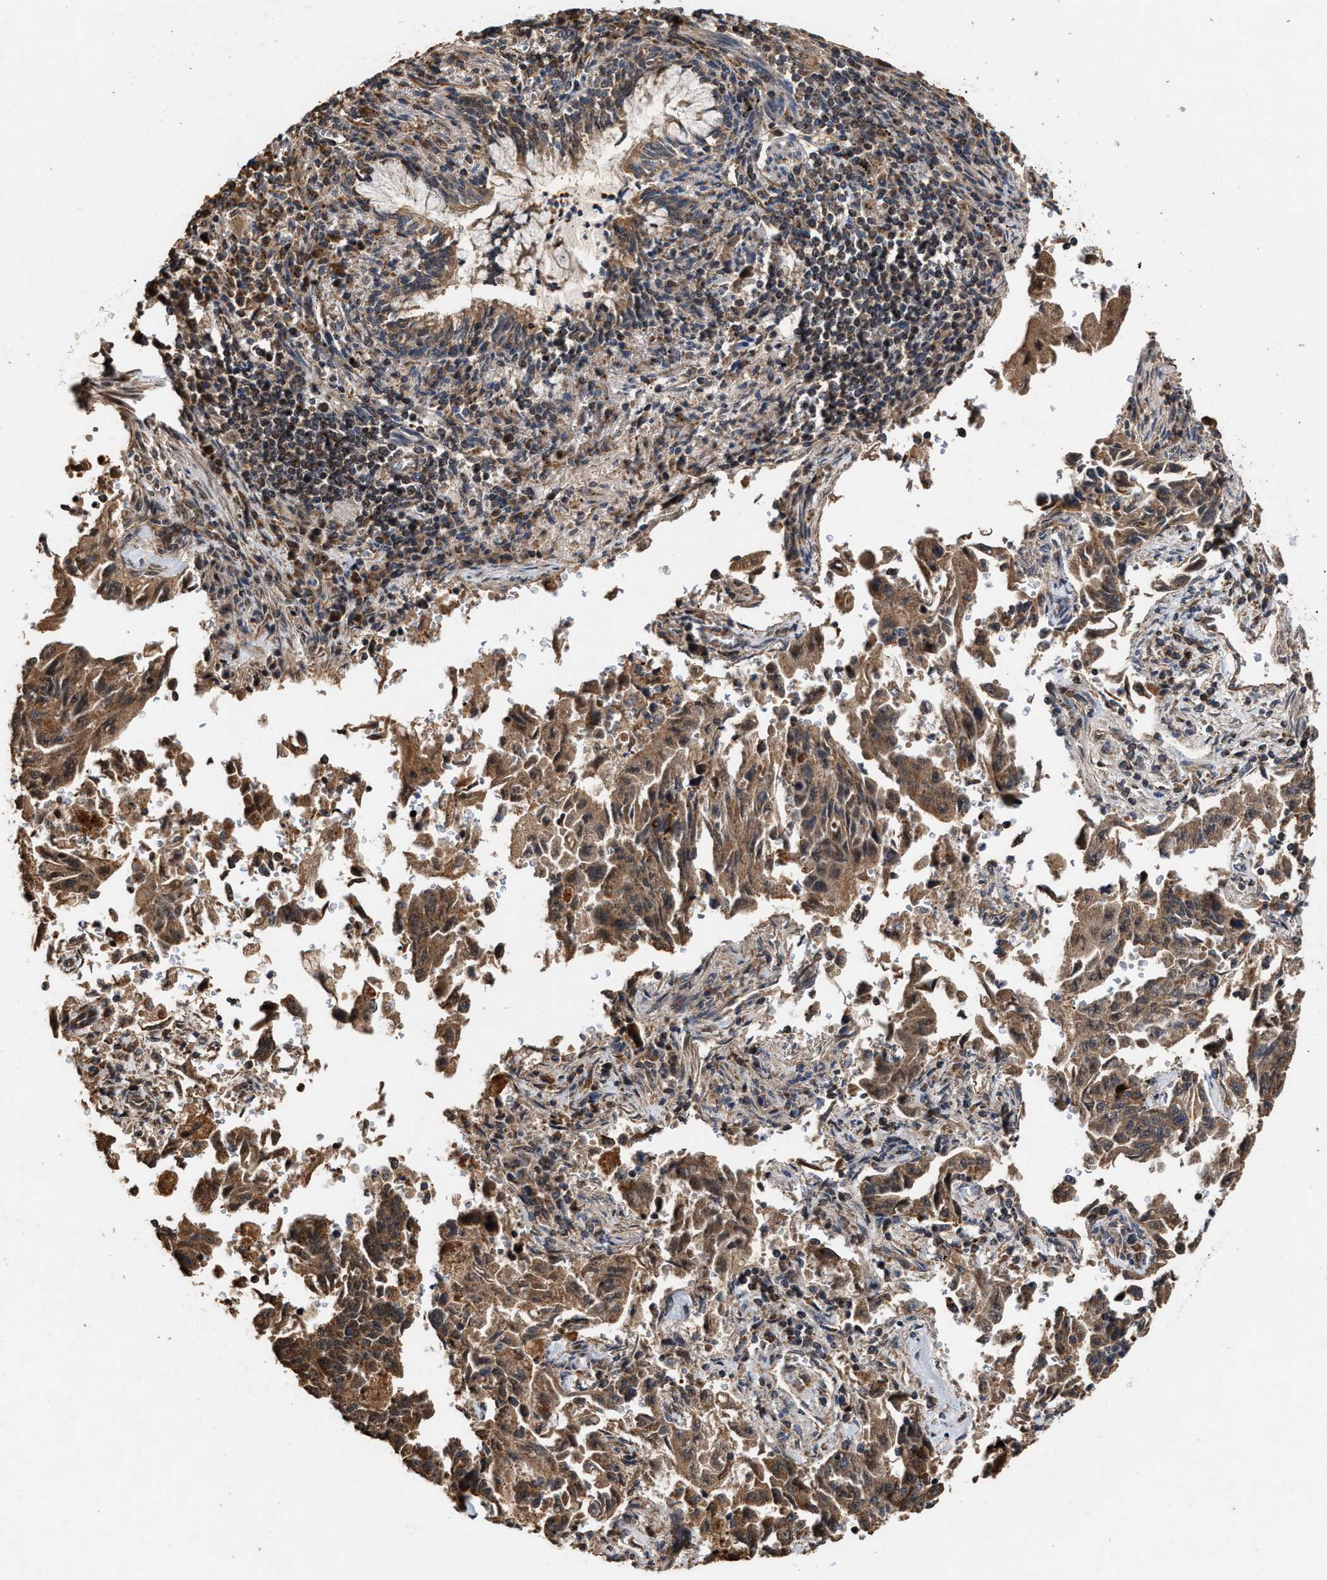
{"staining": {"intensity": "moderate", "quantity": ">75%", "location": "cytoplasmic/membranous"}, "tissue": "lung cancer", "cell_type": "Tumor cells", "image_type": "cancer", "snomed": [{"axis": "morphology", "description": "Adenocarcinoma, NOS"}, {"axis": "topography", "description": "Lung"}], "caption": "Moderate cytoplasmic/membranous positivity for a protein is seen in approximately >75% of tumor cells of lung cancer using immunohistochemistry (IHC).", "gene": "ZNHIT6", "patient": {"sex": "female", "age": 51}}